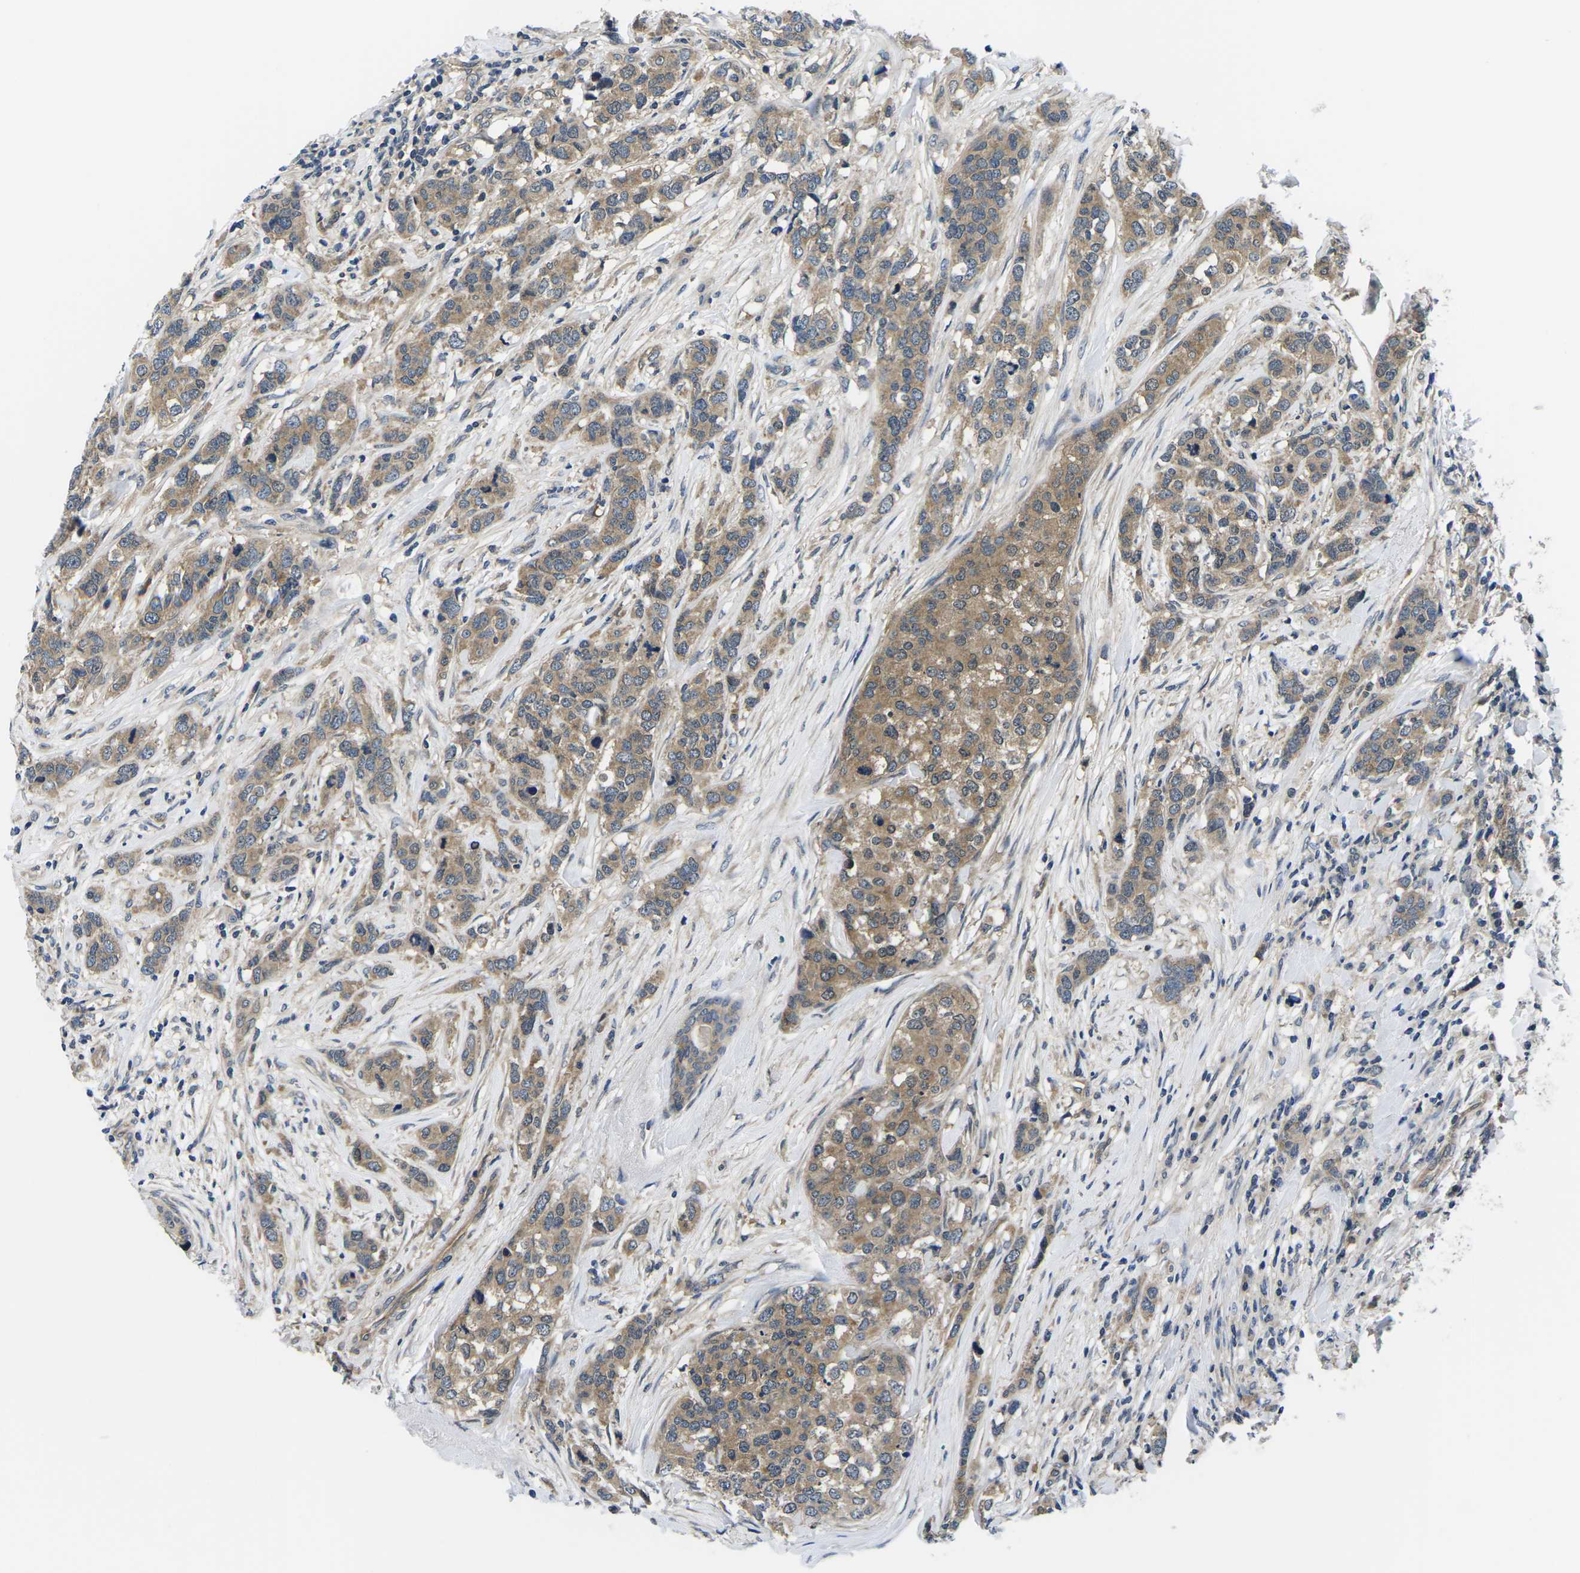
{"staining": {"intensity": "weak", "quantity": ">75%", "location": "cytoplasmic/membranous"}, "tissue": "breast cancer", "cell_type": "Tumor cells", "image_type": "cancer", "snomed": [{"axis": "morphology", "description": "Lobular carcinoma"}, {"axis": "topography", "description": "Breast"}], "caption": "The micrograph displays immunohistochemical staining of breast cancer. There is weak cytoplasmic/membranous expression is appreciated in about >75% of tumor cells. (Brightfield microscopy of DAB IHC at high magnification).", "gene": "GSK3B", "patient": {"sex": "female", "age": 59}}